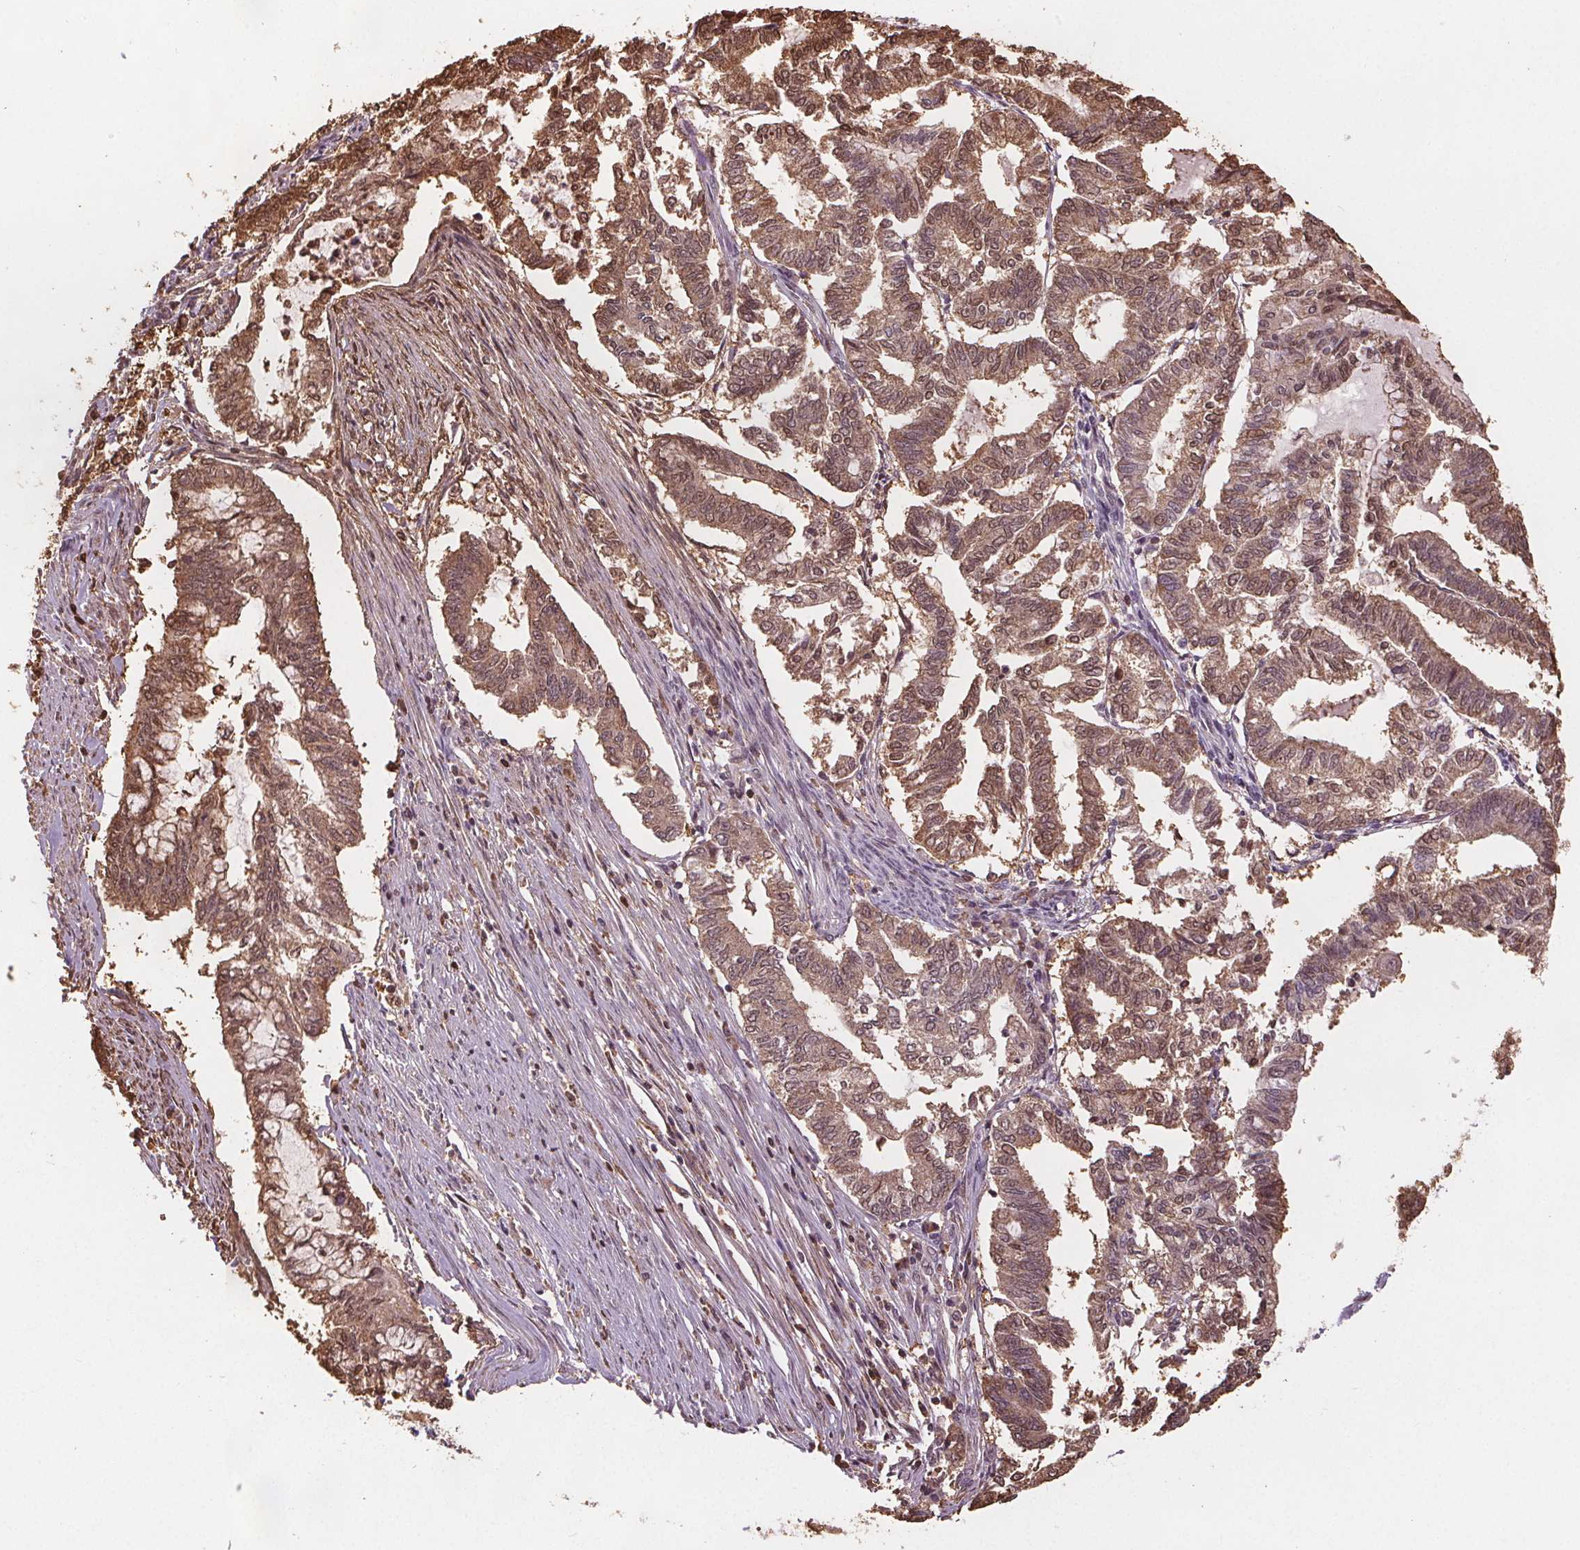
{"staining": {"intensity": "moderate", "quantity": ">75%", "location": "cytoplasmic/membranous,nuclear"}, "tissue": "endometrial cancer", "cell_type": "Tumor cells", "image_type": "cancer", "snomed": [{"axis": "morphology", "description": "Adenocarcinoma, NOS"}, {"axis": "topography", "description": "Endometrium"}], "caption": "Brown immunohistochemical staining in human endometrial adenocarcinoma demonstrates moderate cytoplasmic/membranous and nuclear positivity in approximately >75% of tumor cells. (Stains: DAB (3,3'-diaminobenzidine) in brown, nuclei in blue, Microscopy: brightfield microscopy at high magnification).", "gene": "ENO1", "patient": {"sex": "female", "age": 79}}